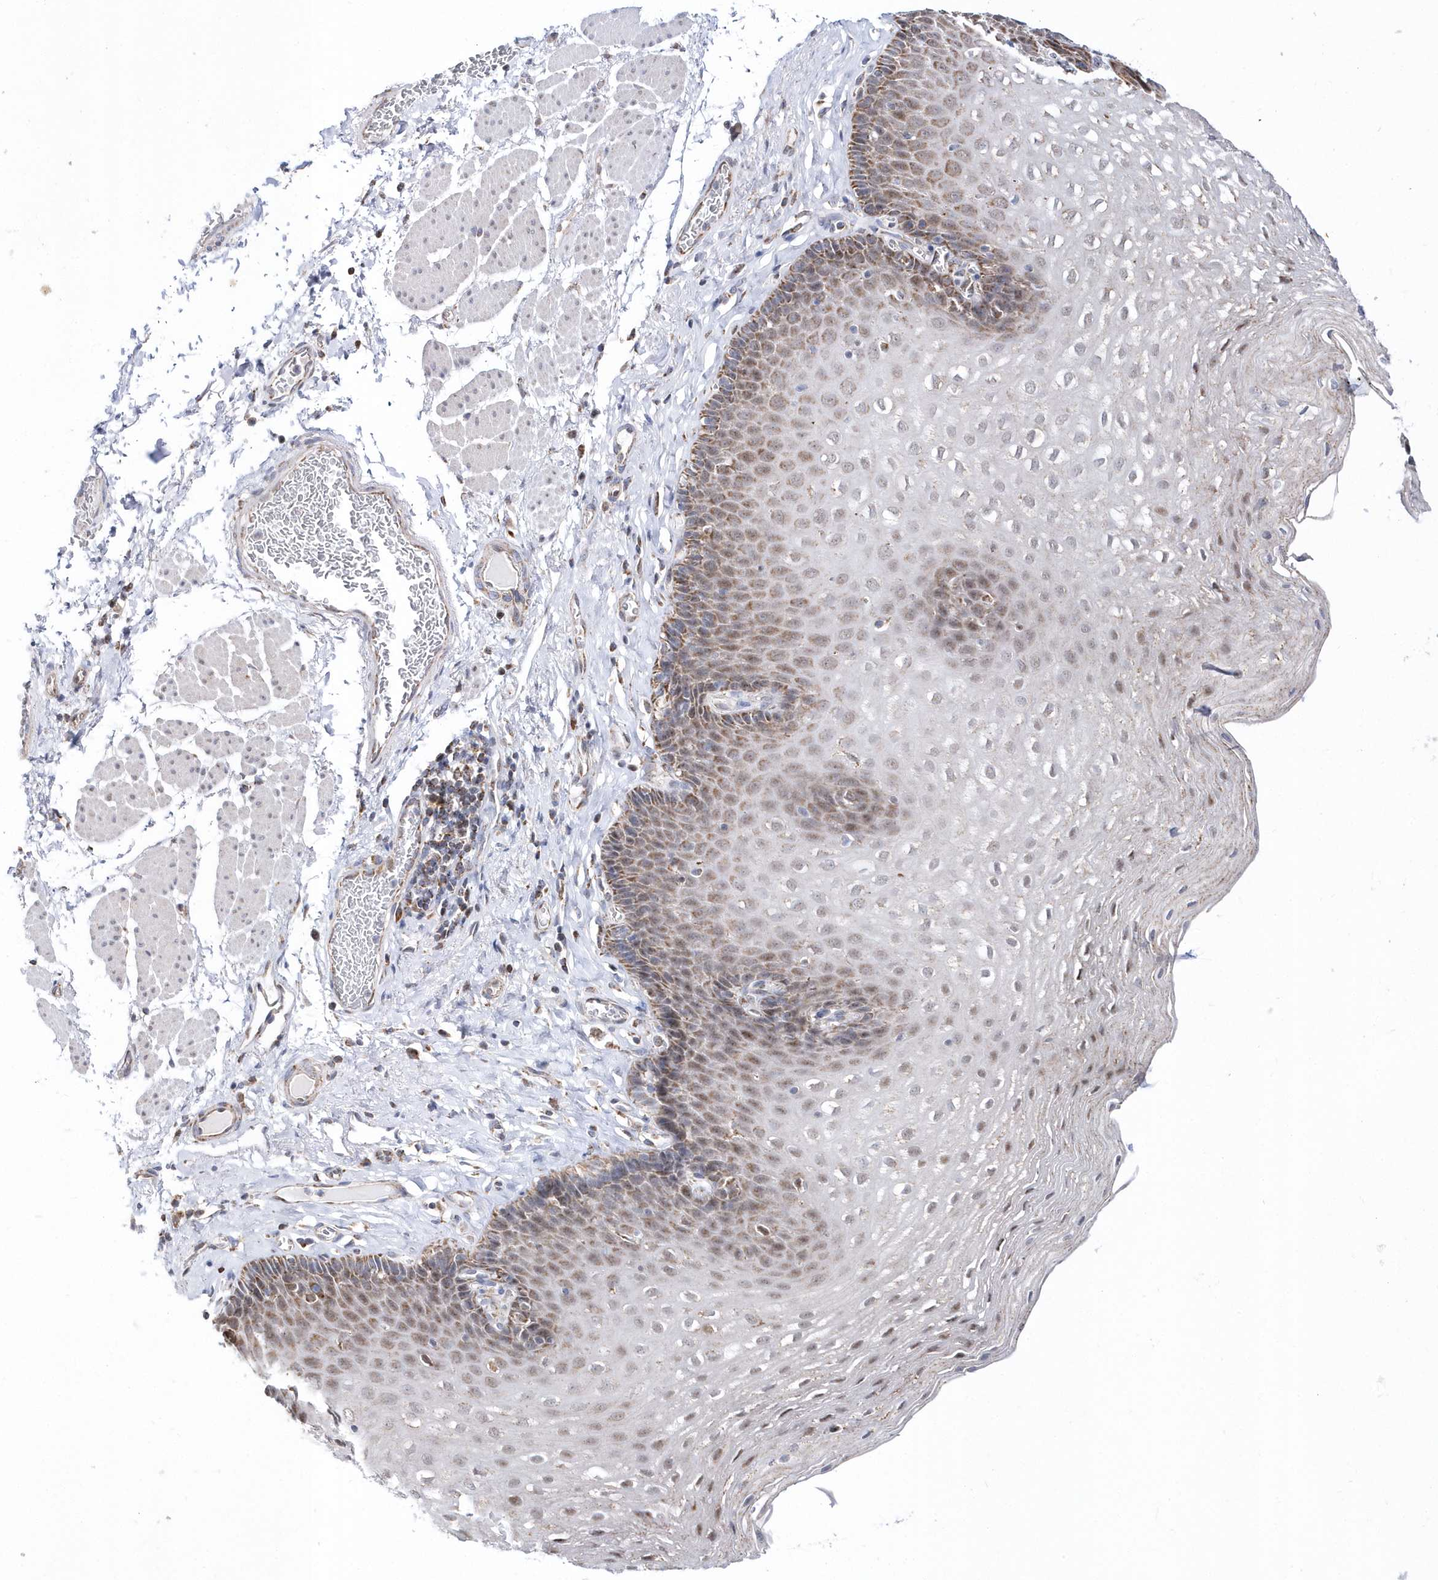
{"staining": {"intensity": "moderate", "quantity": "25%-75%", "location": "cytoplasmic/membranous"}, "tissue": "esophagus", "cell_type": "Squamous epithelial cells", "image_type": "normal", "snomed": [{"axis": "morphology", "description": "Normal tissue, NOS"}, {"axis": "topography", "description": "Esophagus"}], "caption": "High-magnification brightfield microscopy of benign esophagus stained with DAB (3,3'-diaminobenzidine) (brown) and counterstained with hematoxylin (blue). squamous epithelial cells exhibit moderate cytoplasmic/membranous staining is identified in about25%-75% of cells.", "gene": "SPATA5", "patient": {"sex": "female", "age": 66}}